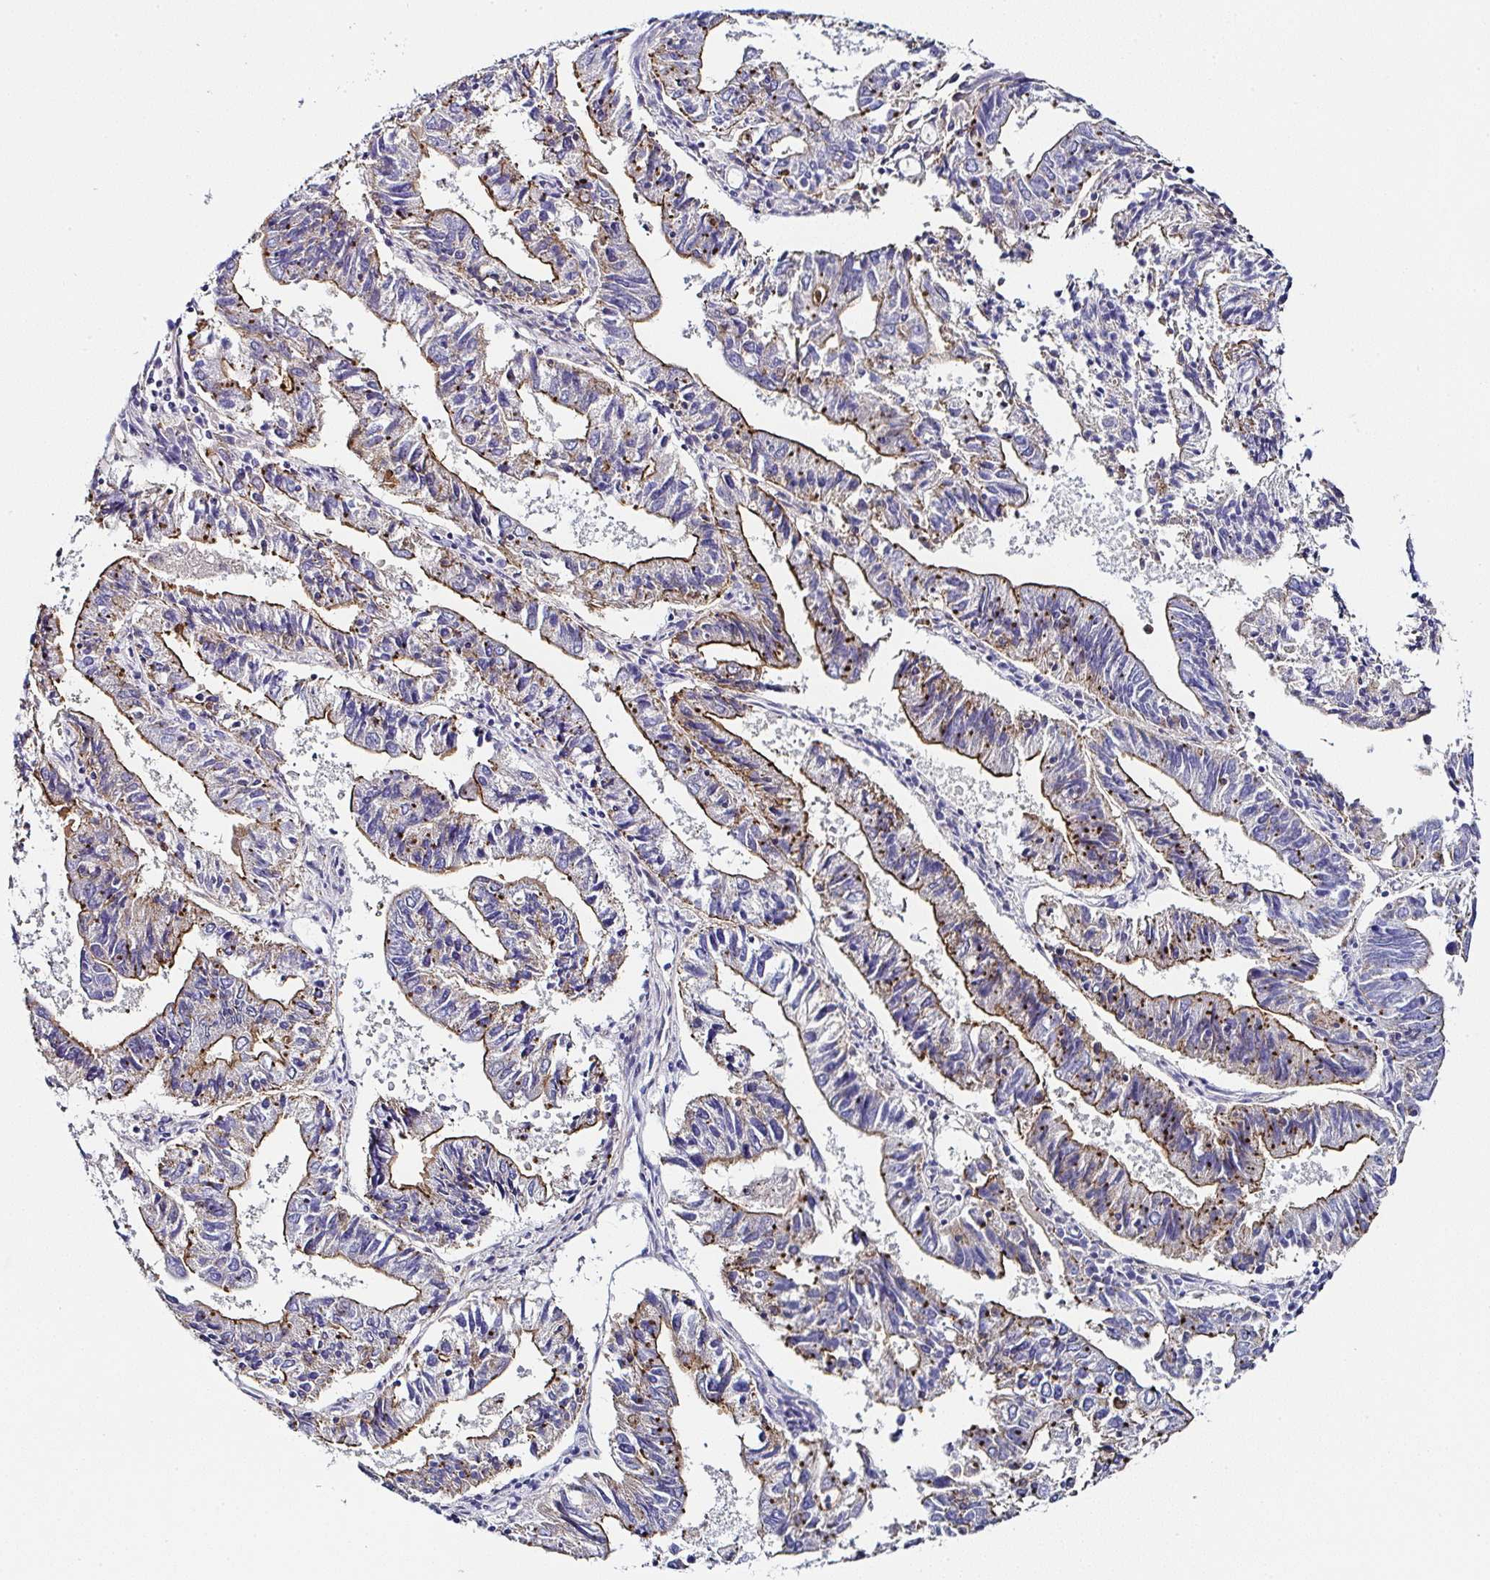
{"staining": {"intensity": "moderate", "quantity": "25%-75%", "location": "cytoplasmic/membranous"}, "tissue": "endometrial cancer", "cell_type": "Tumor cells", "image_type": "cancer", "snomed": [{"axis": "morphology", "description": "Adenocarcinoma, NOS"}, {"axis": "topography", "description": "Endometrium"}], "caption": "Human endometrial cancer (adenocarcinoma) stained with a brown dye reveals moderate cytoplasmic/membranous positive staining in approximately 25%-75% of tumor cells.", "gene": "PPFIA4", "patient": {"sex": "female", "age": 82}}